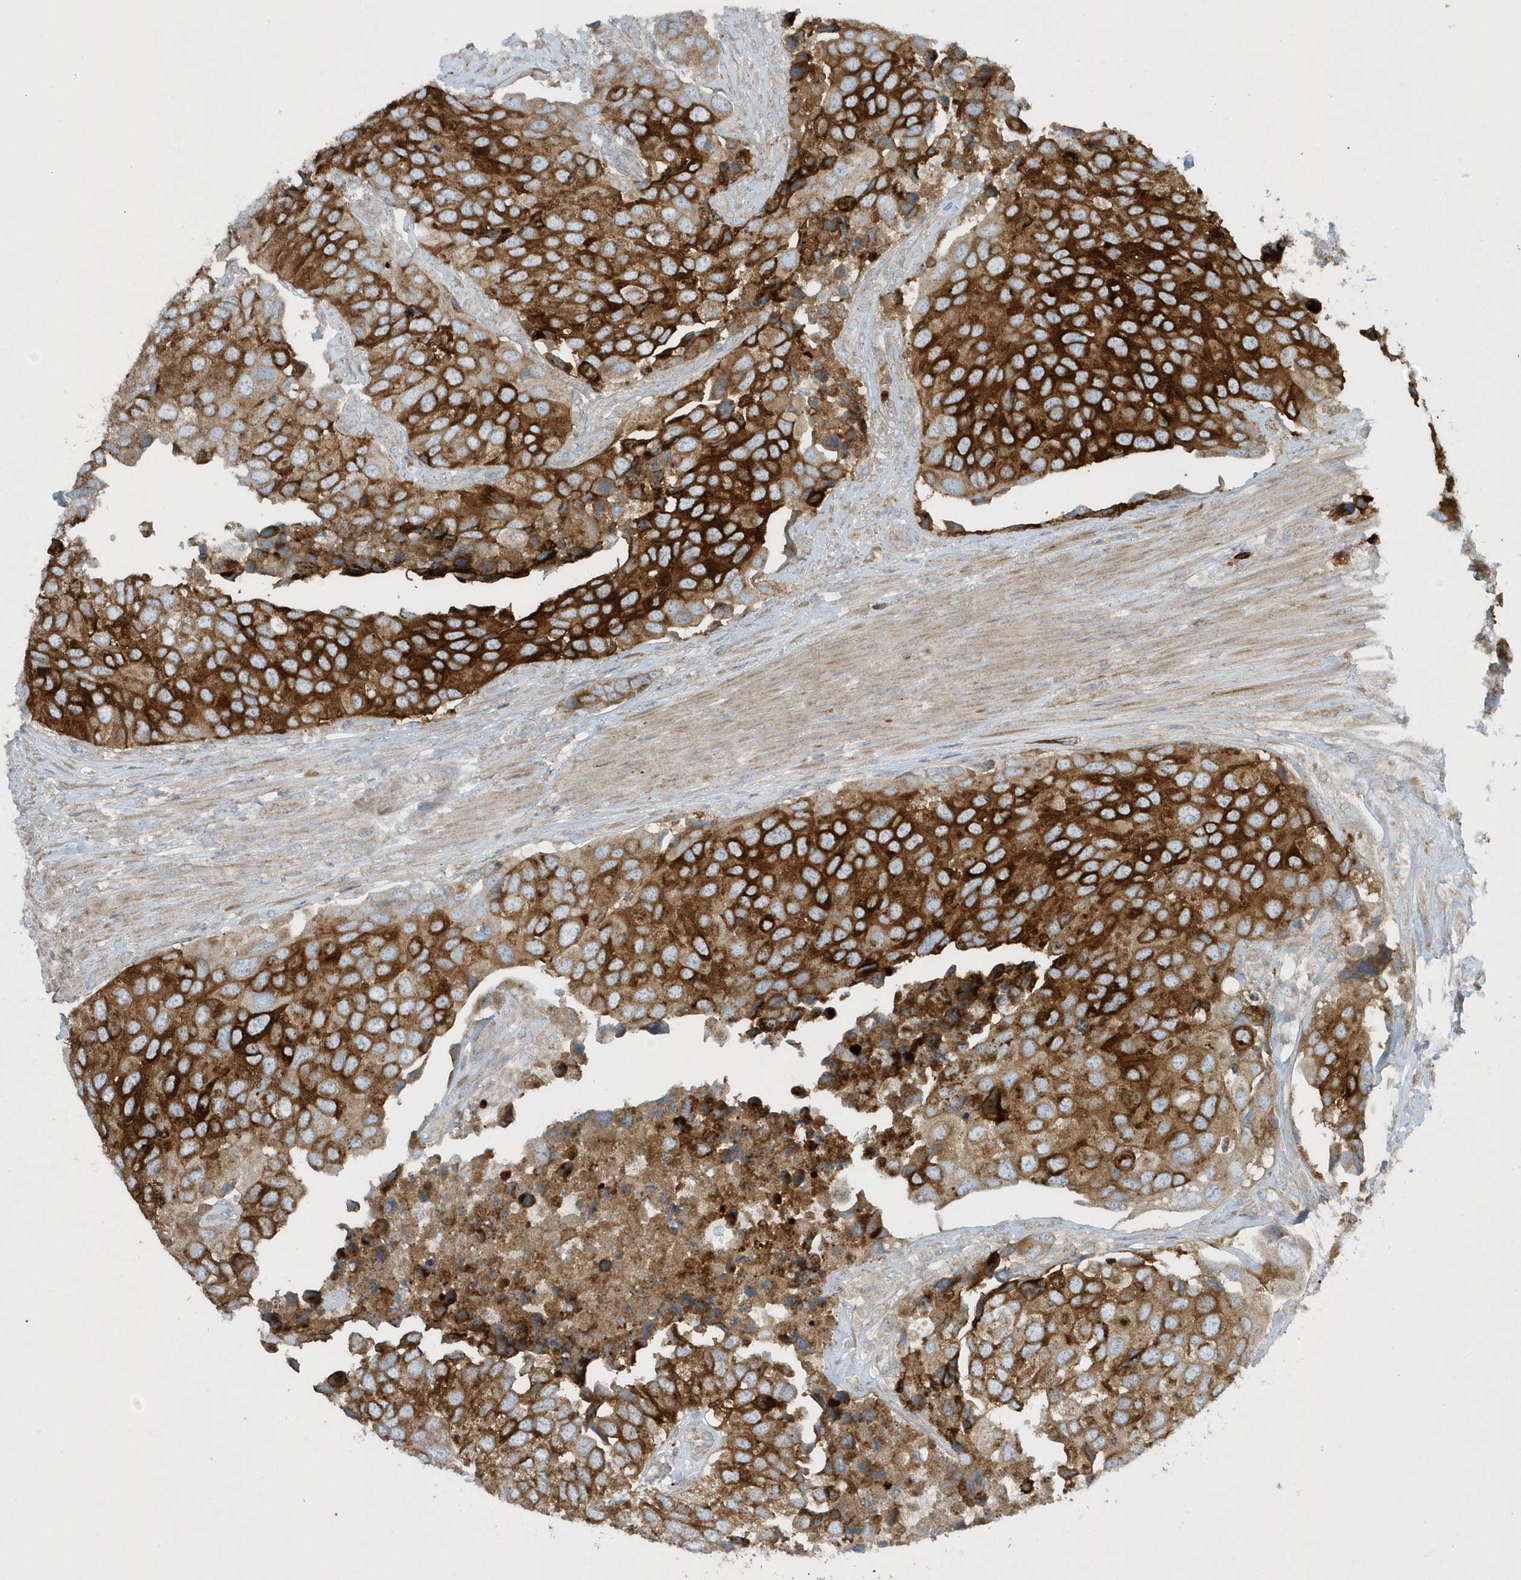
{"staining": {"intensity": "strong", "quantity": ">75%", "location": "cytoplasmic/membranous"}, "tissue": "urothelial cancer", "cell_type": "Tumor cells", "image_type": "cancer", "snomed": [{"axis": "morphology", "description": "Urothelial carcinoma, High grade"}, {"axis": "topography", "description": "Urinary bladder"}], "caption": "Immunohistochemical staining of human urothelial carcinoma (high-grade) demonstrates high levels of strong cytoplasmic/membranous protein expression in approximately >75% of tumor cells.", "gene": "SLC38A2", "patient": {"sex": "male", "age": 74}}